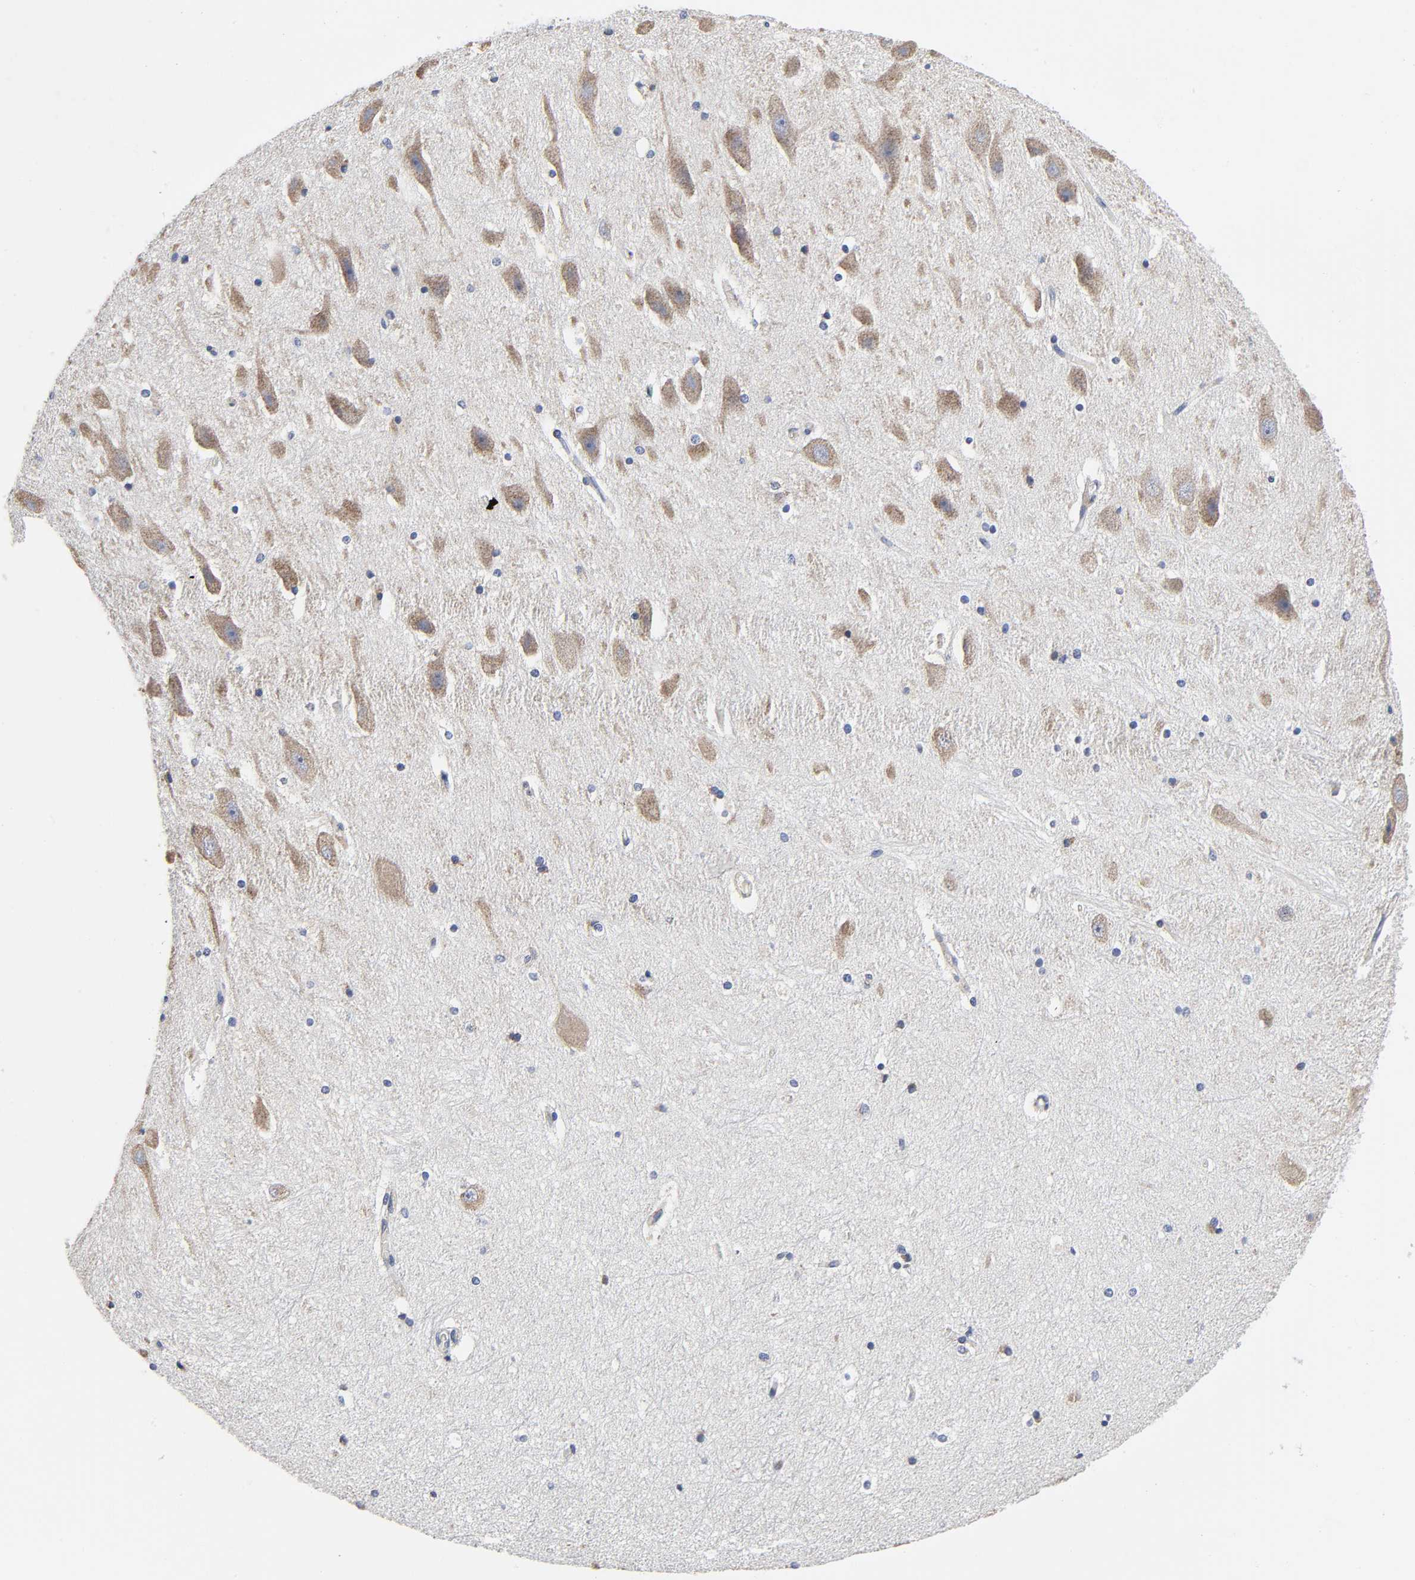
{"staining": {"intensity": "negative", "quantity": "none", "location": "none"}, "tissue": "hippocampus", "cell_type": "Glial cells", "image_type": "normal", "snomed": [{"axis": "morphology", "description": "Normal tissue, NOS"}, {"axis": "topography", "description": "Hippocampus"}], "caption": "Immunohistochemical staining of unremarkable human hippocampus displays no significant expression in glial cells. (Brightfield microscopy of DAB IHC at high magnification).", "gene": "AOPEP", "patient": {"sex": "female", "age": 19}}